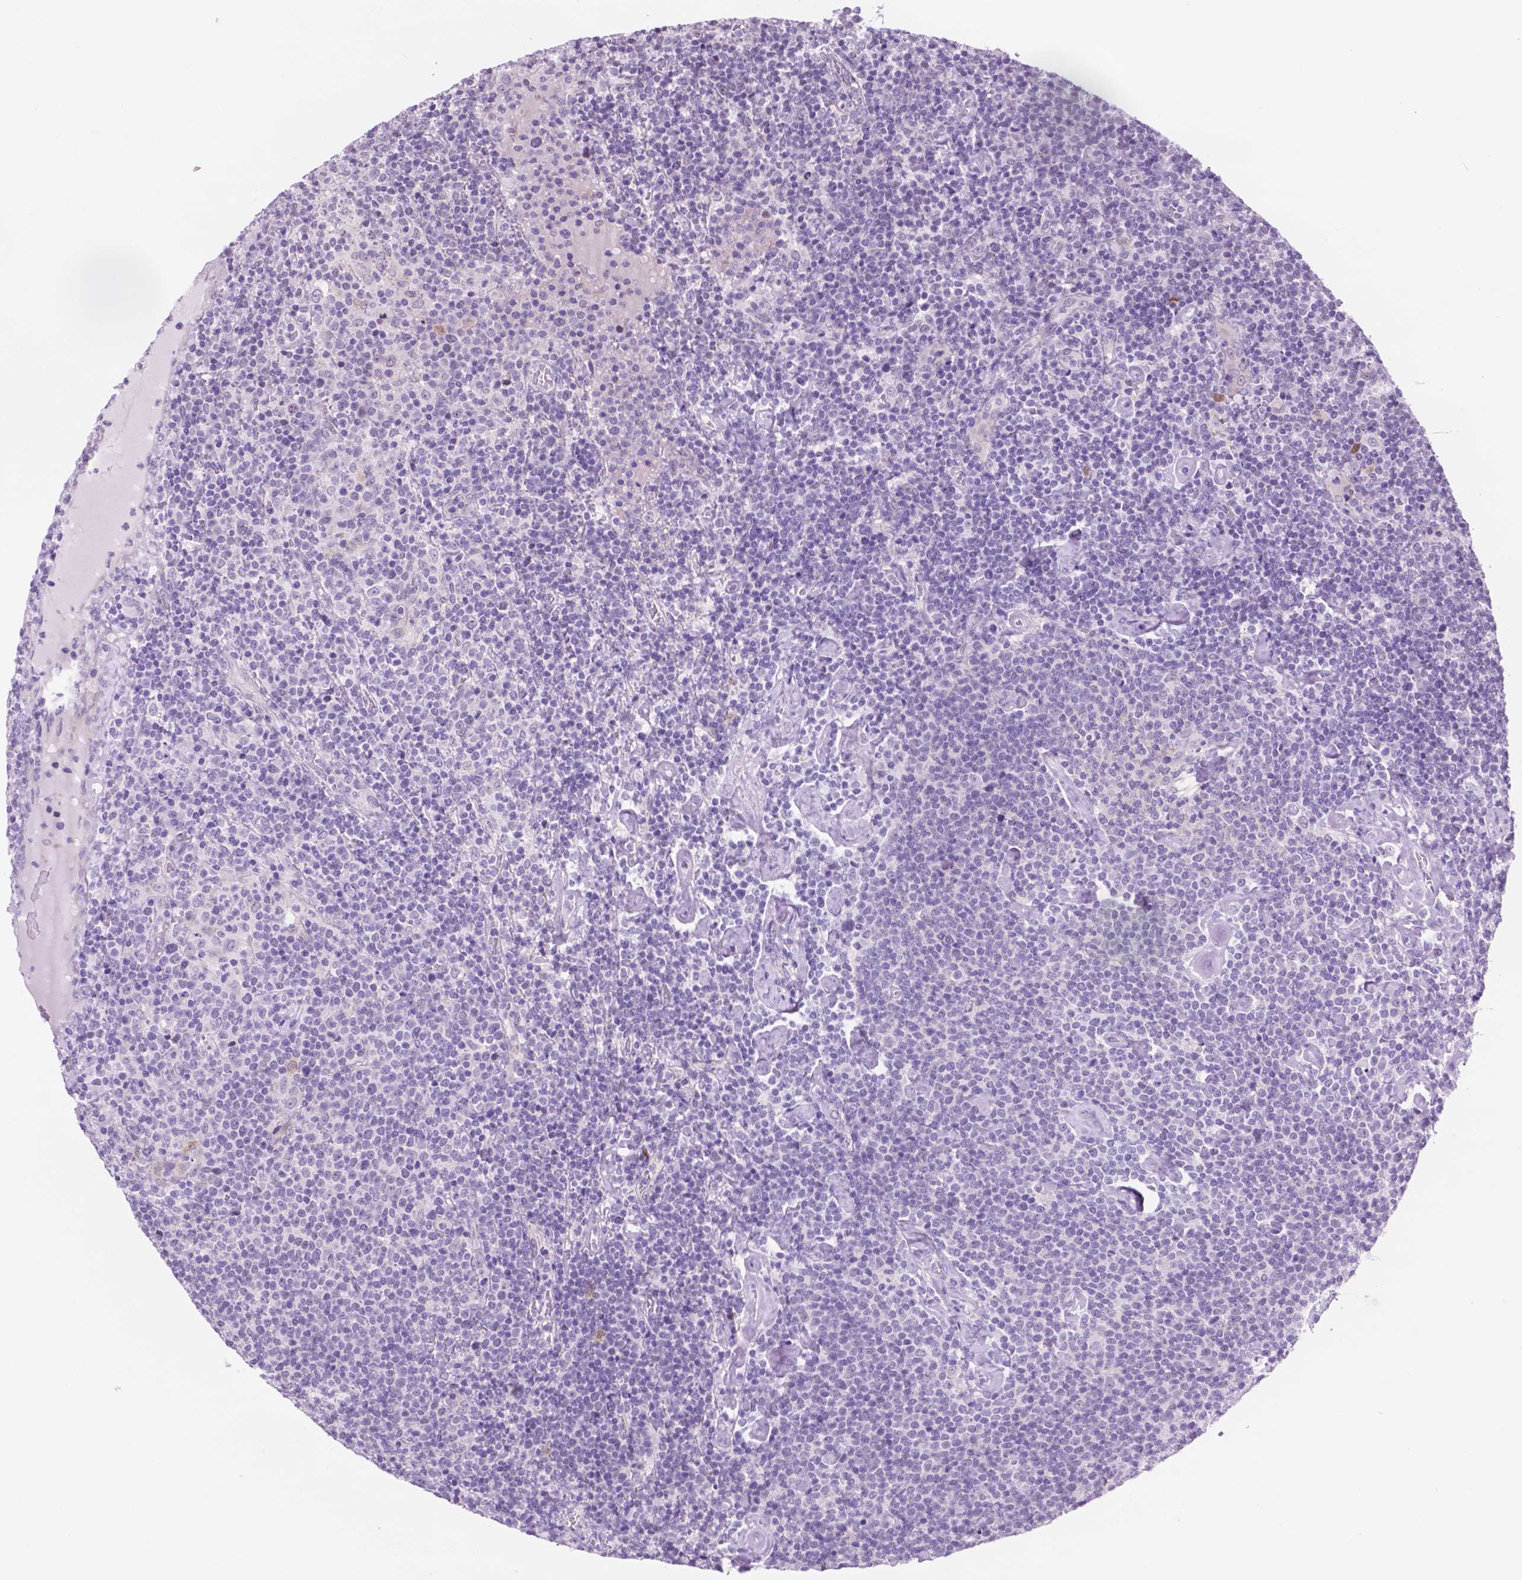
{"staining": {"intensity": "negative", "quantity": "none", "location": "none"}, "tissue": "lymphoma", "cell_type": "Tumor cells", "image_type": "cancer", "snomed": [{"axis": "morphology", "description": "Malignant lymphoma, non-Hodgkin's type, High grade"}, {"axis": "topography", "description": "Lymph node"}], "caption": "Tumor cells are negative for brown protein staining in malignant lymphoma, non-Hodgkin's type (high-grade).", "gene": "ACY3", "patient": {"sex": "male", "age": 61}}